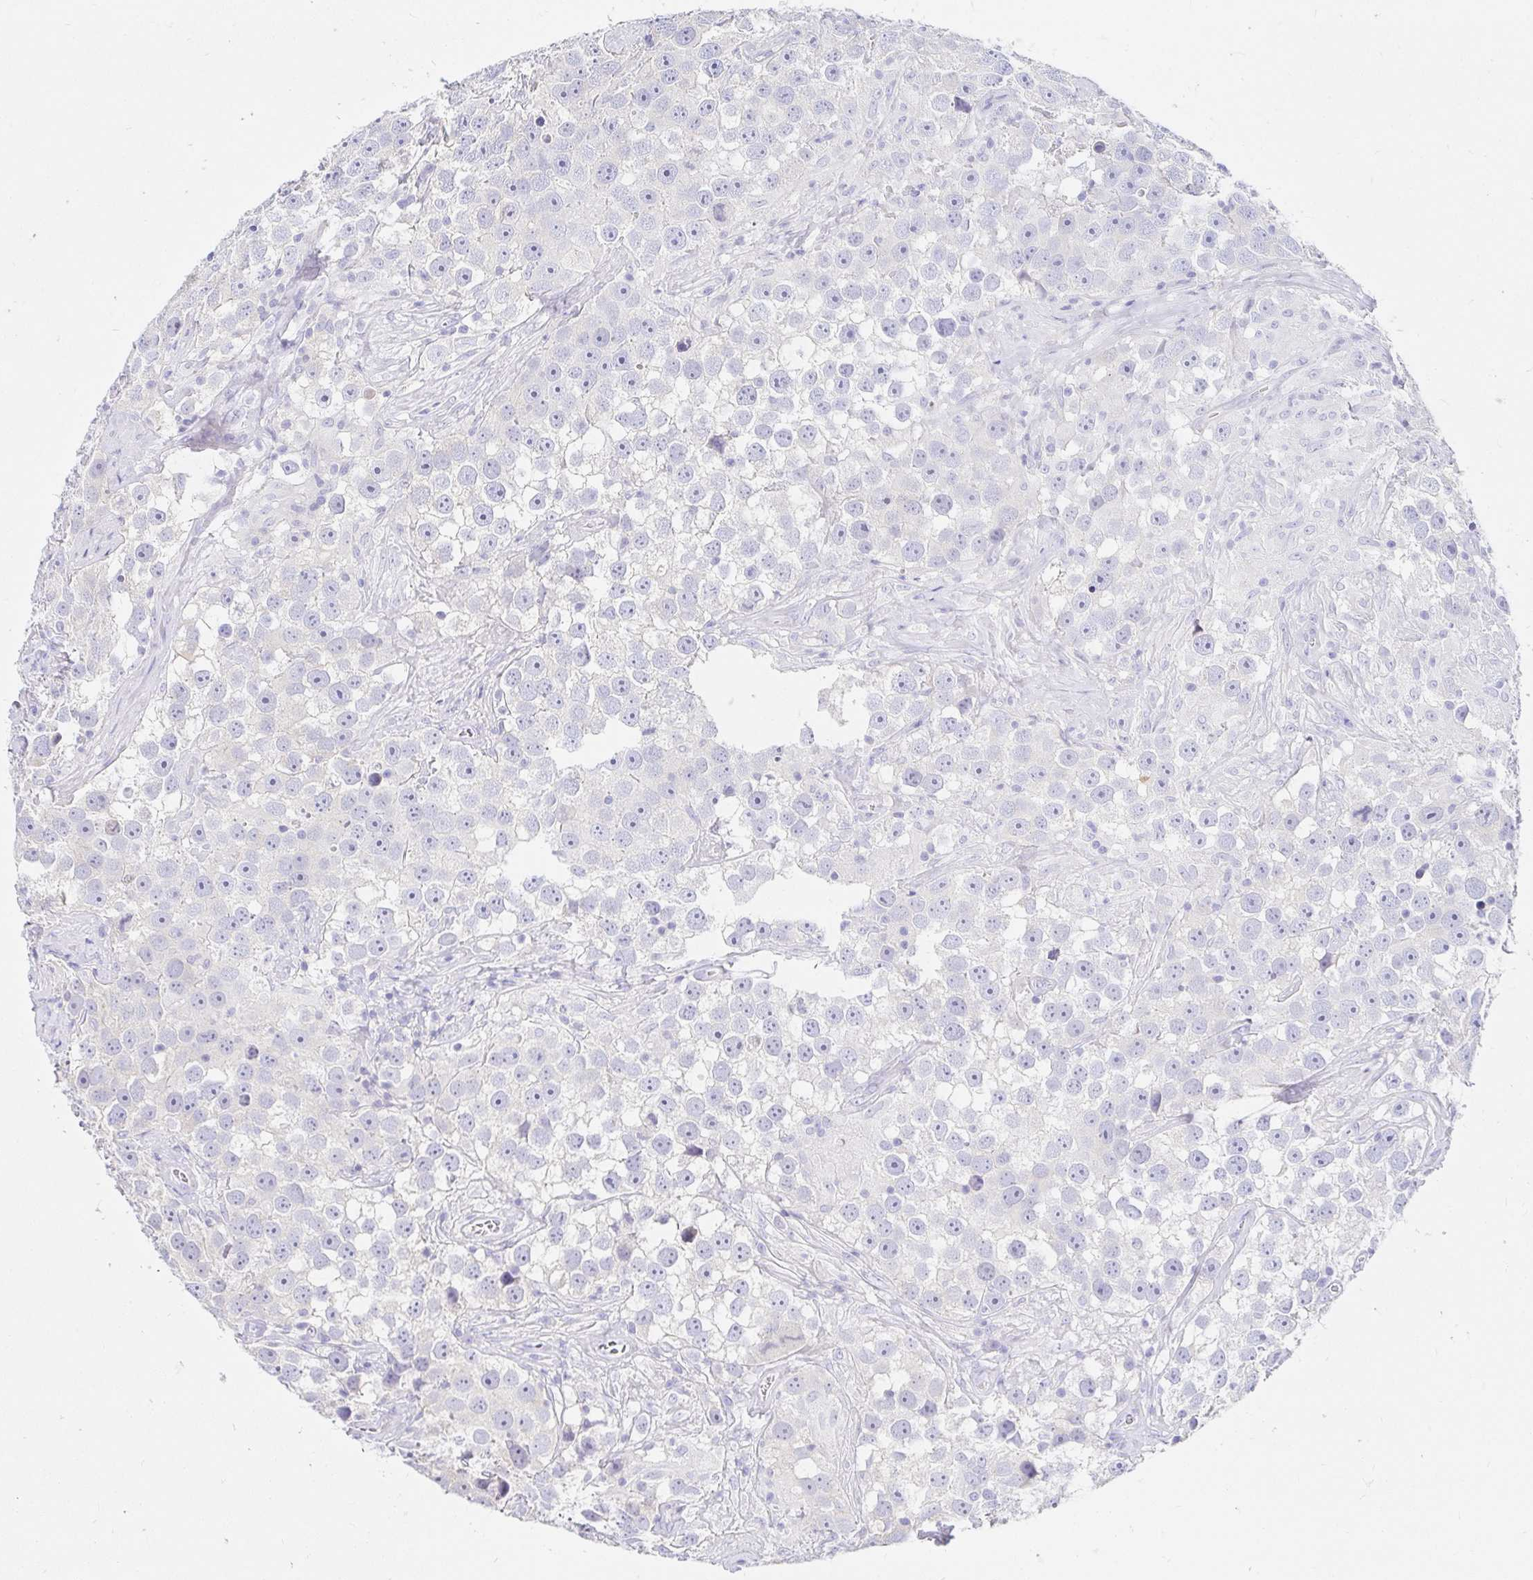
{"staining": {"intensity": "negative", "quantity": "none", "location": "none"}, "tissue": "testis cancer", "cell_type": "Tumor cells", "image_type": "cancer", "snomed": [{"axis": "morphology", "description": "Seminoma, NOS"}, {"axis": "topography", "description": "Testis"}], "caption": "Tumor cells are negative for protein expression in human testis seminoma.", "gene": "PPP1R1B", "patient": {"sex": "male", "age": 49}}